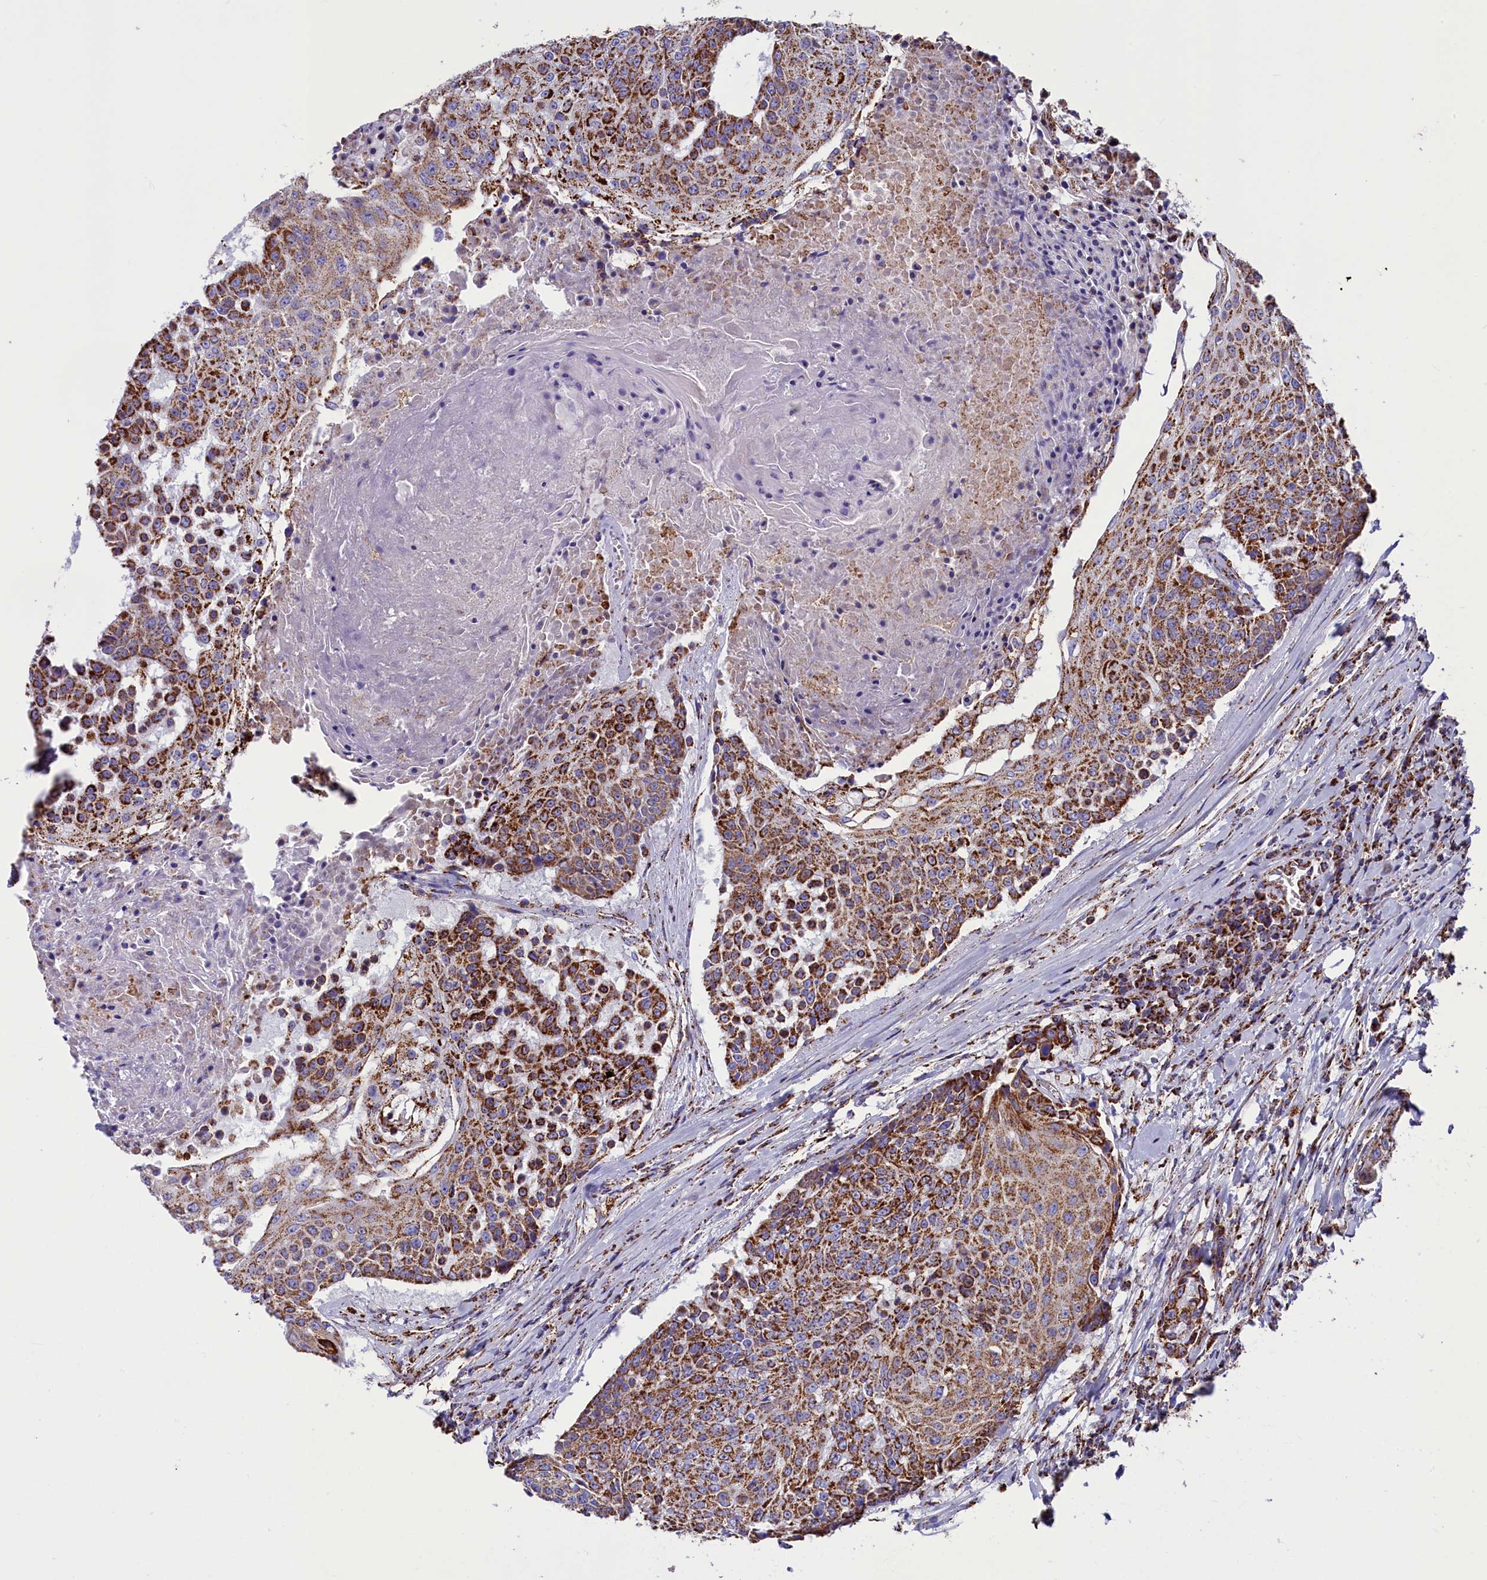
{"staining": {"intensity": "strong", "quantity": ">75%", "location": "cytoplasmic/membranous"}, "tissue": "urothelial cancer", "cell_type": "Tumor cells", "image_type": "cancer", "snomed": [{"axis": "morphology", "description": "Urothelial carcinoma, High grade"}, {"axis": "topography", "description": "Urinary bladder"}], "caption": "Immunohistochemistry (IHC) of human high-grade urothelial carcinoma shows high levels of strong cytoplasmic/membranous positivity in about >75% of tumor cells.", "gene": "SLC39A3", "patient": {"sex": "female", "age": 63}}